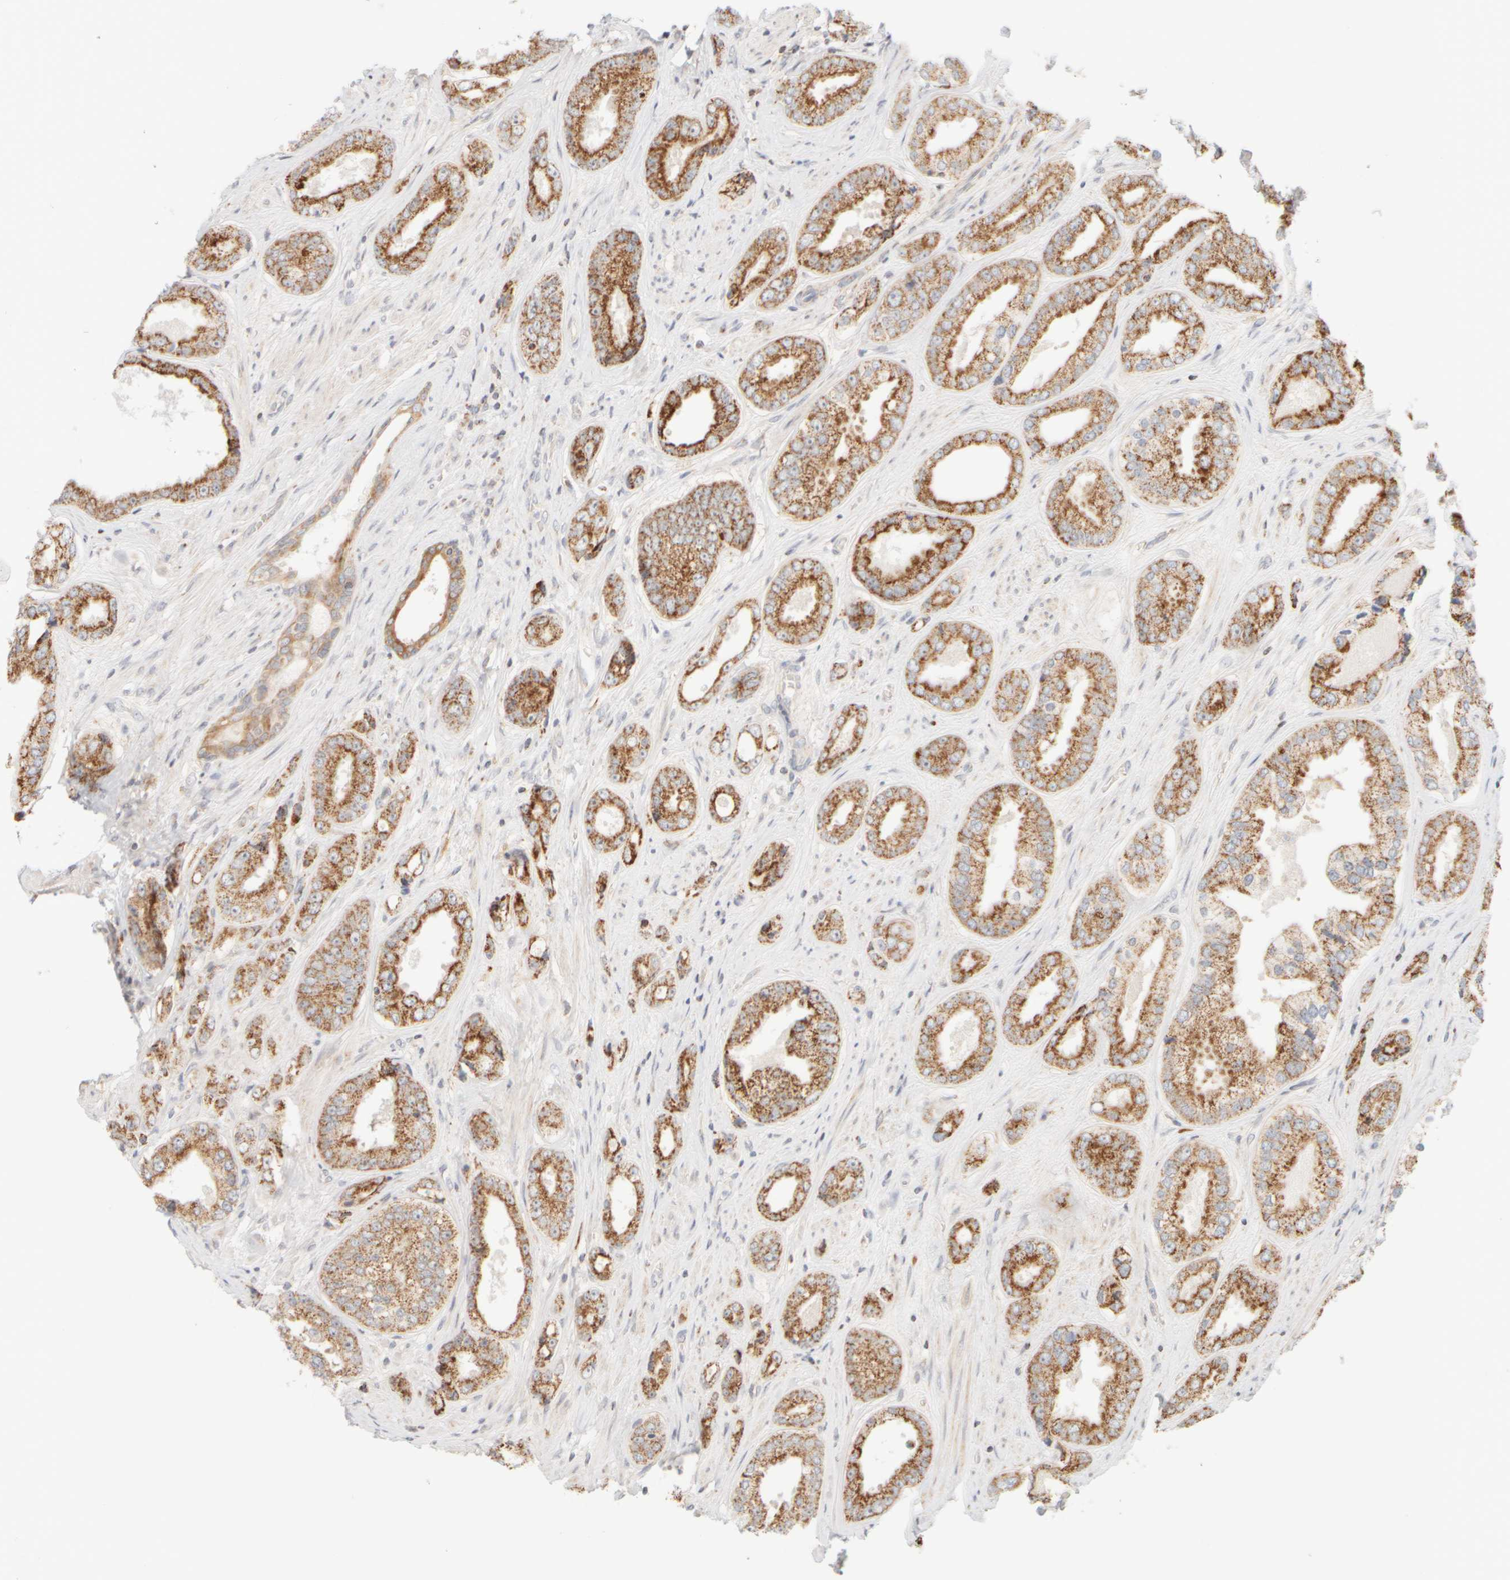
{"staining": {"intensity": "moderate", "quantity": ">75%", "location": "cytoplasmic/membranous"}, "tissue": "prostate cancer", "cell_type": "Tumor cells", "image_type": "cancer", "snomed": [{"axis": "morphology", "description": "Adenocarcinoma, High grade"}, {"axis": "topography", "description": "Prostate"}], "caption": "Brown immunohistochemical staining in human prostate cancer (high-grade adenocarcinoma) displays moderate cytoplasmic/membranous expression in approximately >75% of tumor cells.", "gene": "PPM1K", "patient": {"sex": "male", "age": 61}}